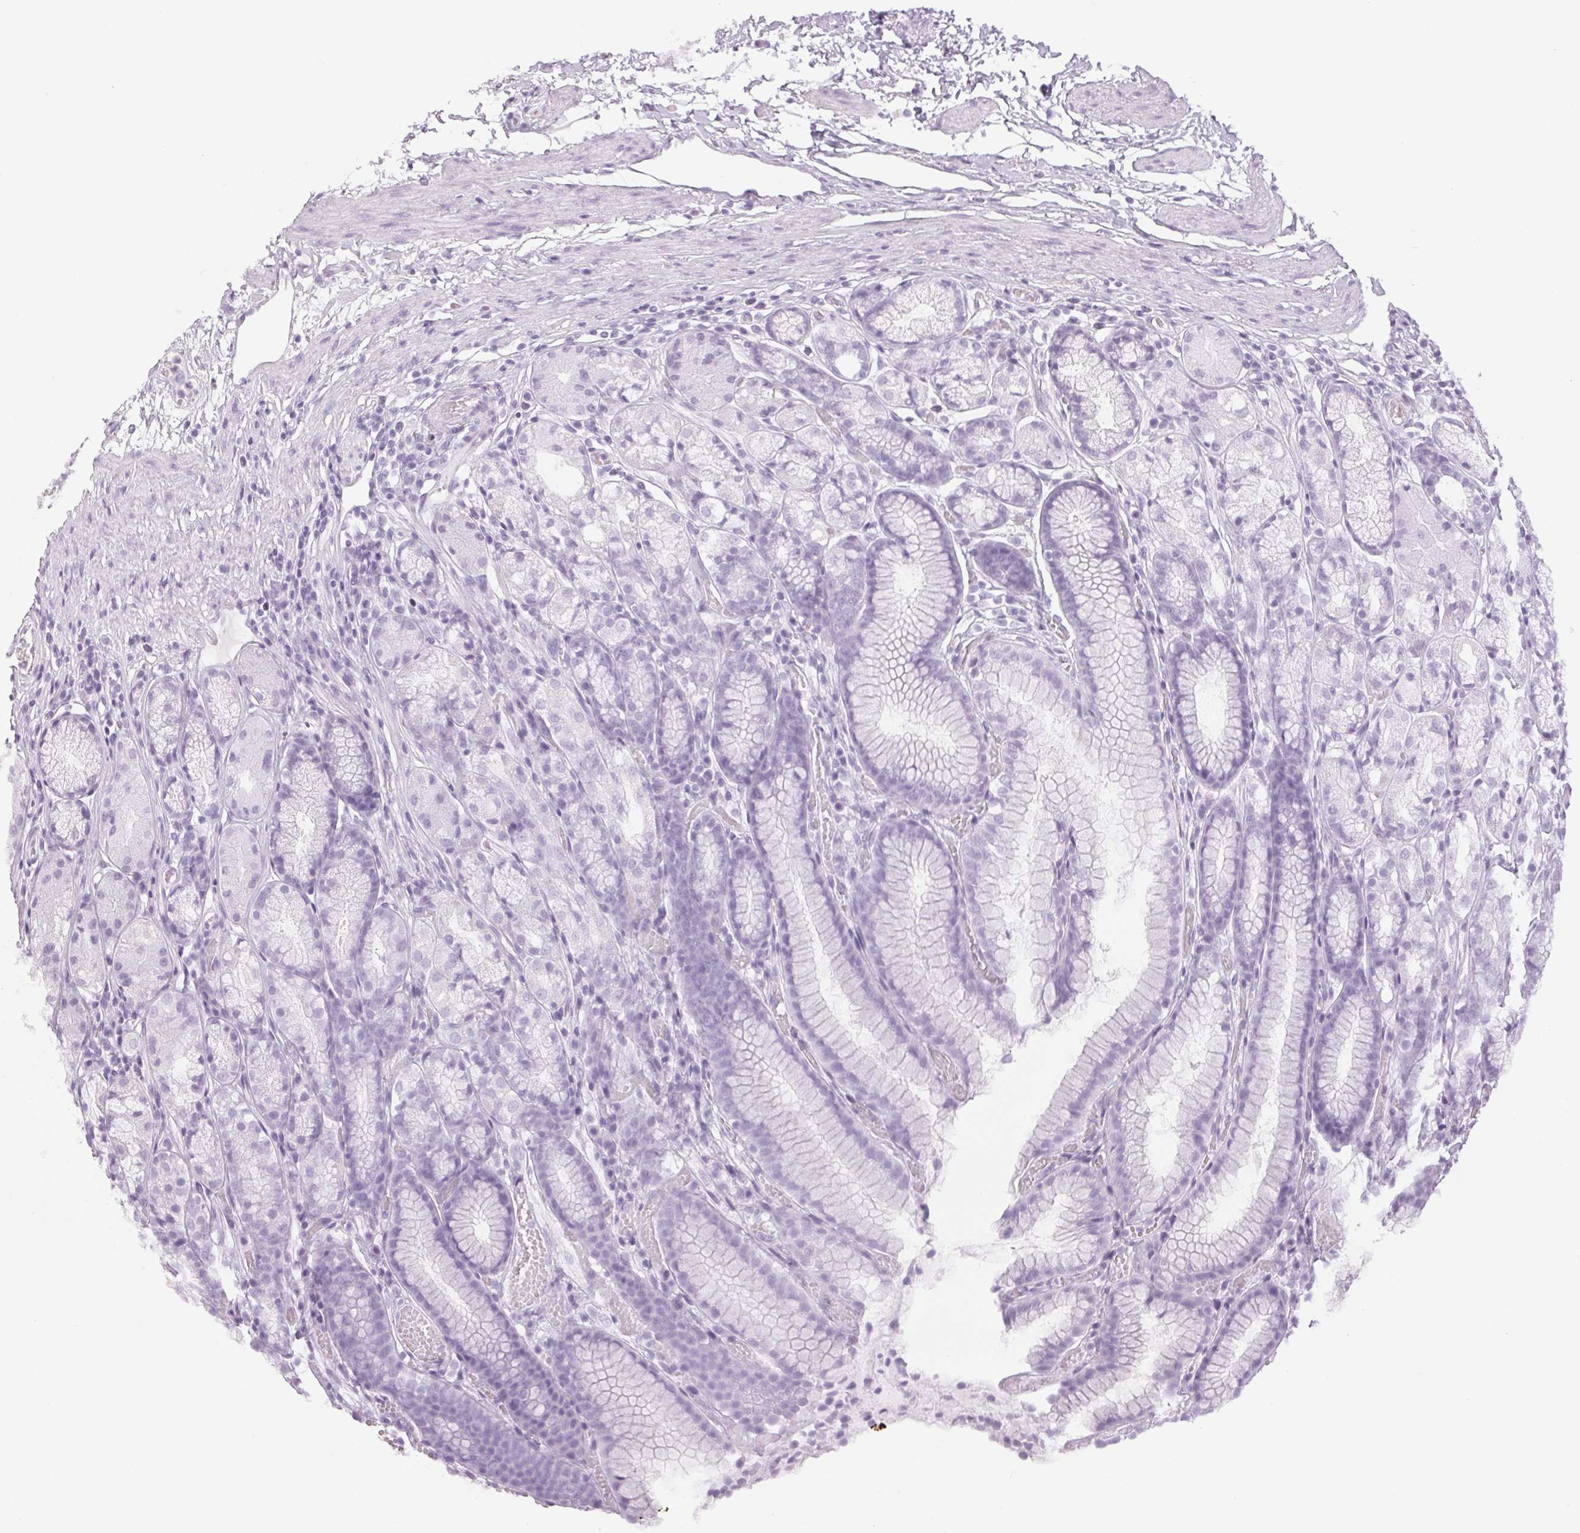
{"staining": {"intensity": "negative", "quantity": "none", "location": "none"}, "tissue": "stomach", "cell_type": "Glandular cells", "image_type": "normal", "snomed": [{"axis": "morphology", "description": "Normal tissue, NOS"}, {"axis": "topography", "description": "Stomach"}], "caption": "Stomach was stained to show a protein in brown. There is no significant positivity in glandular cells. The staining was performed using DAB to visualize the protein expression in brown, while the nuclei were stained in blue with hematoxylin (Magnification: 20x).", "gene": "LTF", "patient": {"sex": "male", "age": 70}}